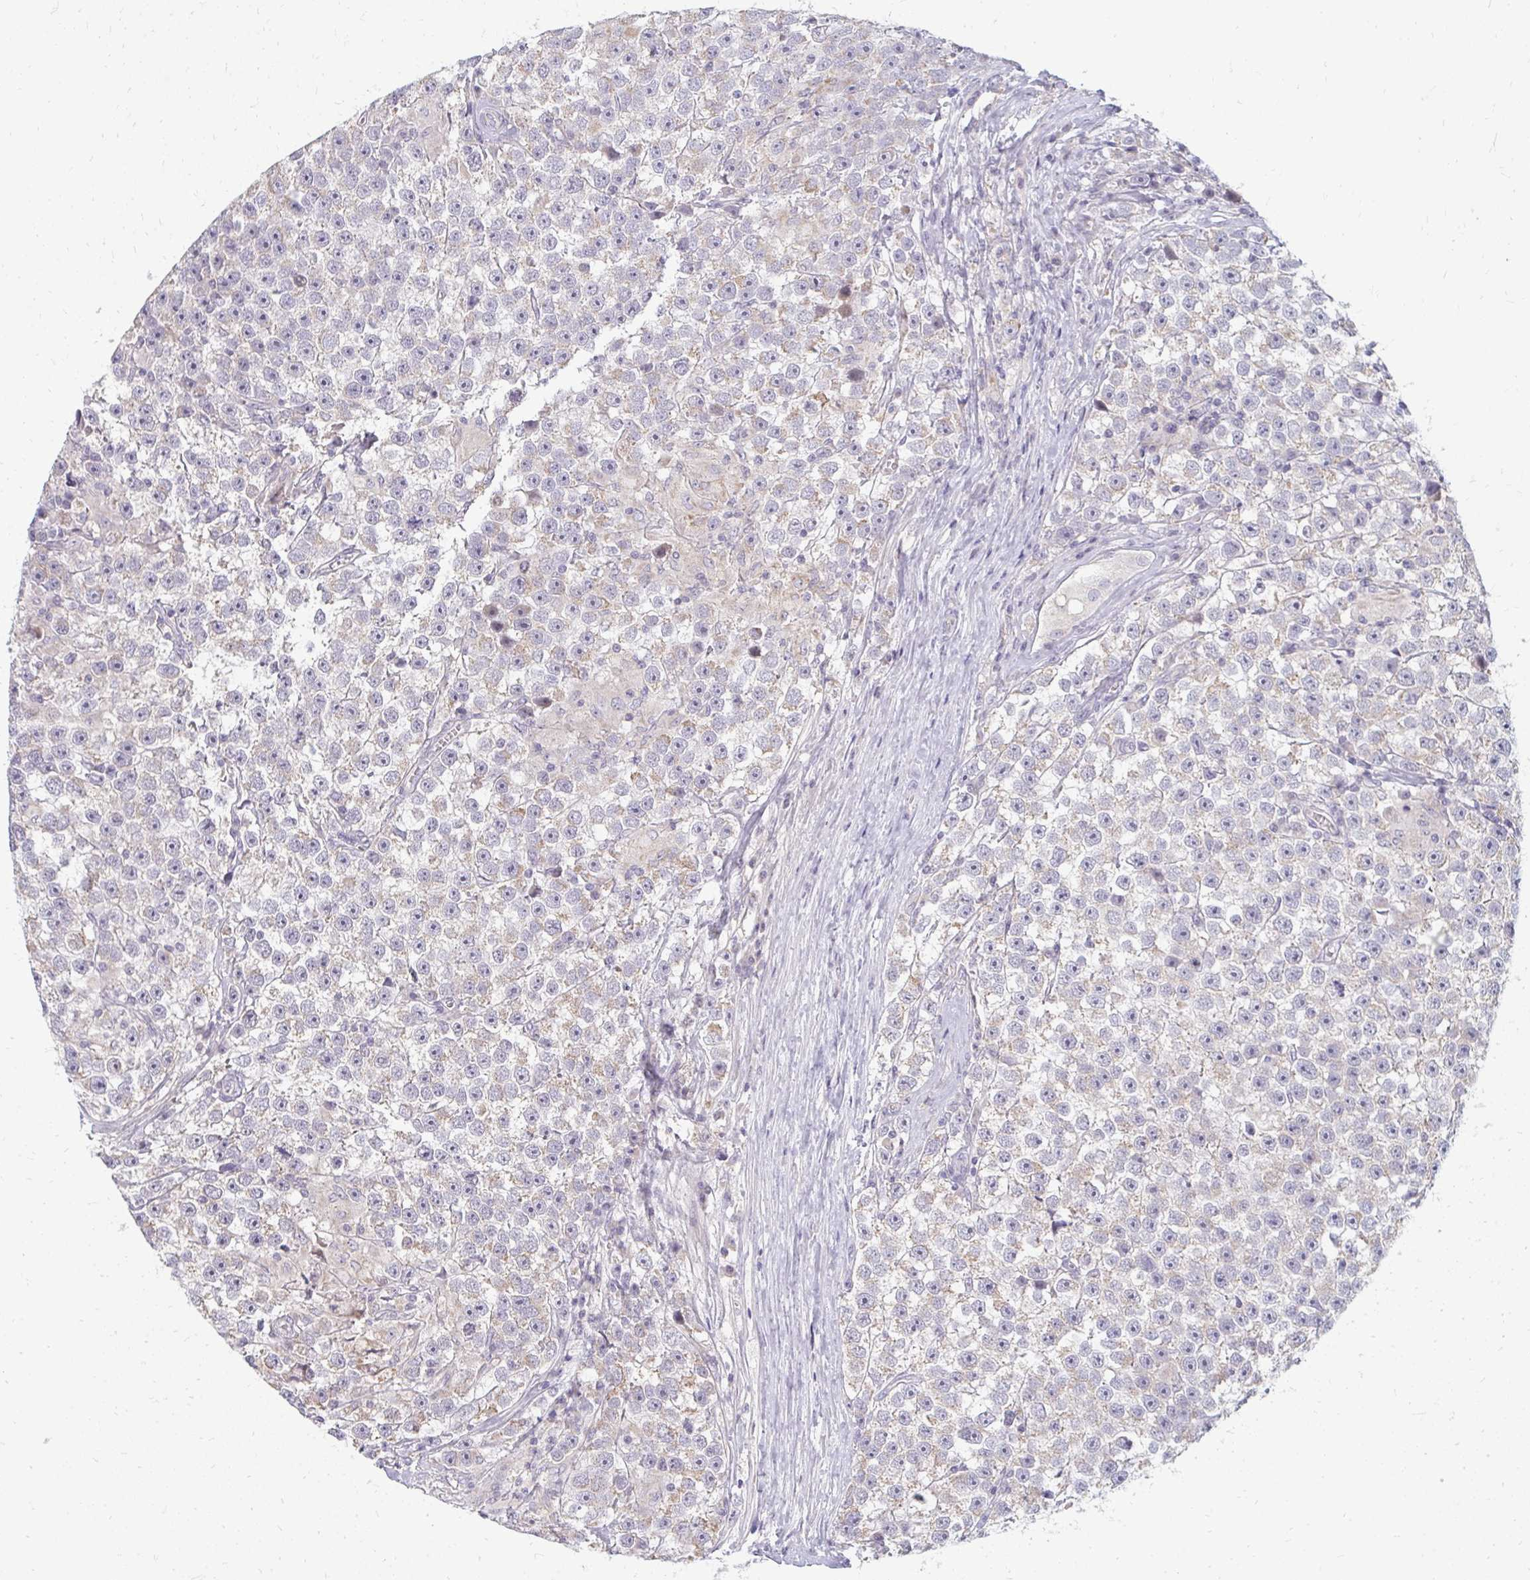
{"staining": {"intensity": "weak", "quantity": "<25%", "location": "cytoplasmic/membranous"}, "tissue": "testis cancer", "cell_type": "Tumor cells", "image_type": "cancer", "snomed": [{"axis": "morphology", "description": "Seminoma, NOS"}, {"axis": "topography", "description": "Testis"}], "caption": "An image of human testis cancer is negative for staining in tumor cells.", "gene": "RAB33A", "patient": {"sex": "male", "age": 31}}